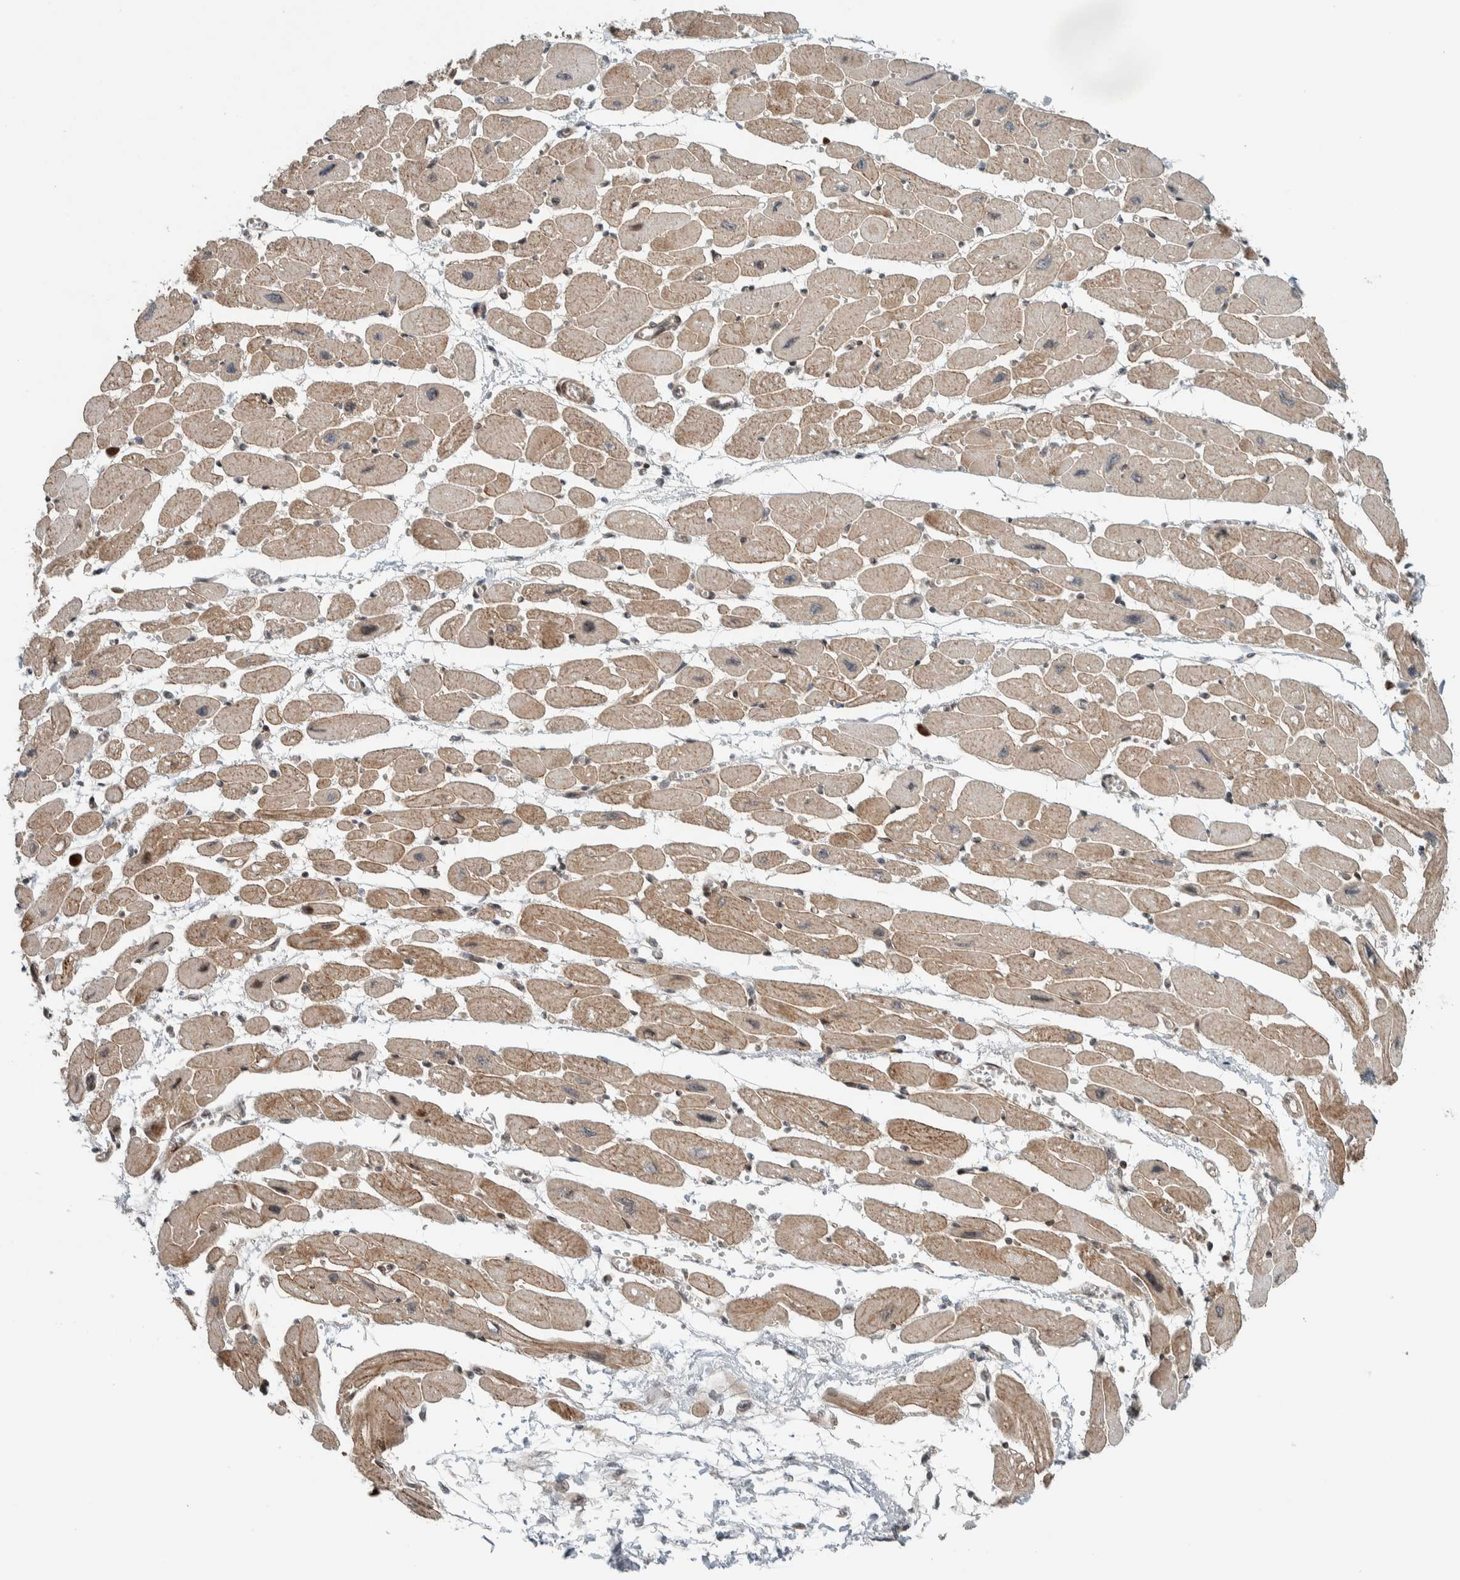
{"staining": {"intensity": "moderate", "quantity": ">75%", "location": "cytoplasmic/membranous,nuclear"}, "tissue": "heart muscle", "cell_type": "Cardiomyocytes", "image_type": "normal", "snomed": [{"axis": "morphology", "description": "Normal tissue, NOS"}, {"axis": "topography", "description": "Heart"}], "caption": "A brown stain shows moderate cytoplasmic/membranous,nuclear staining of a protein in cardiomyocytes of unremarkable human heart muscle. (DAB (3,3'-diaminobenzidine) IHC with brightfield microscopy, high magnification).", "gene": "STXBP4", "patient": {"sex": "female", "age": 54}}